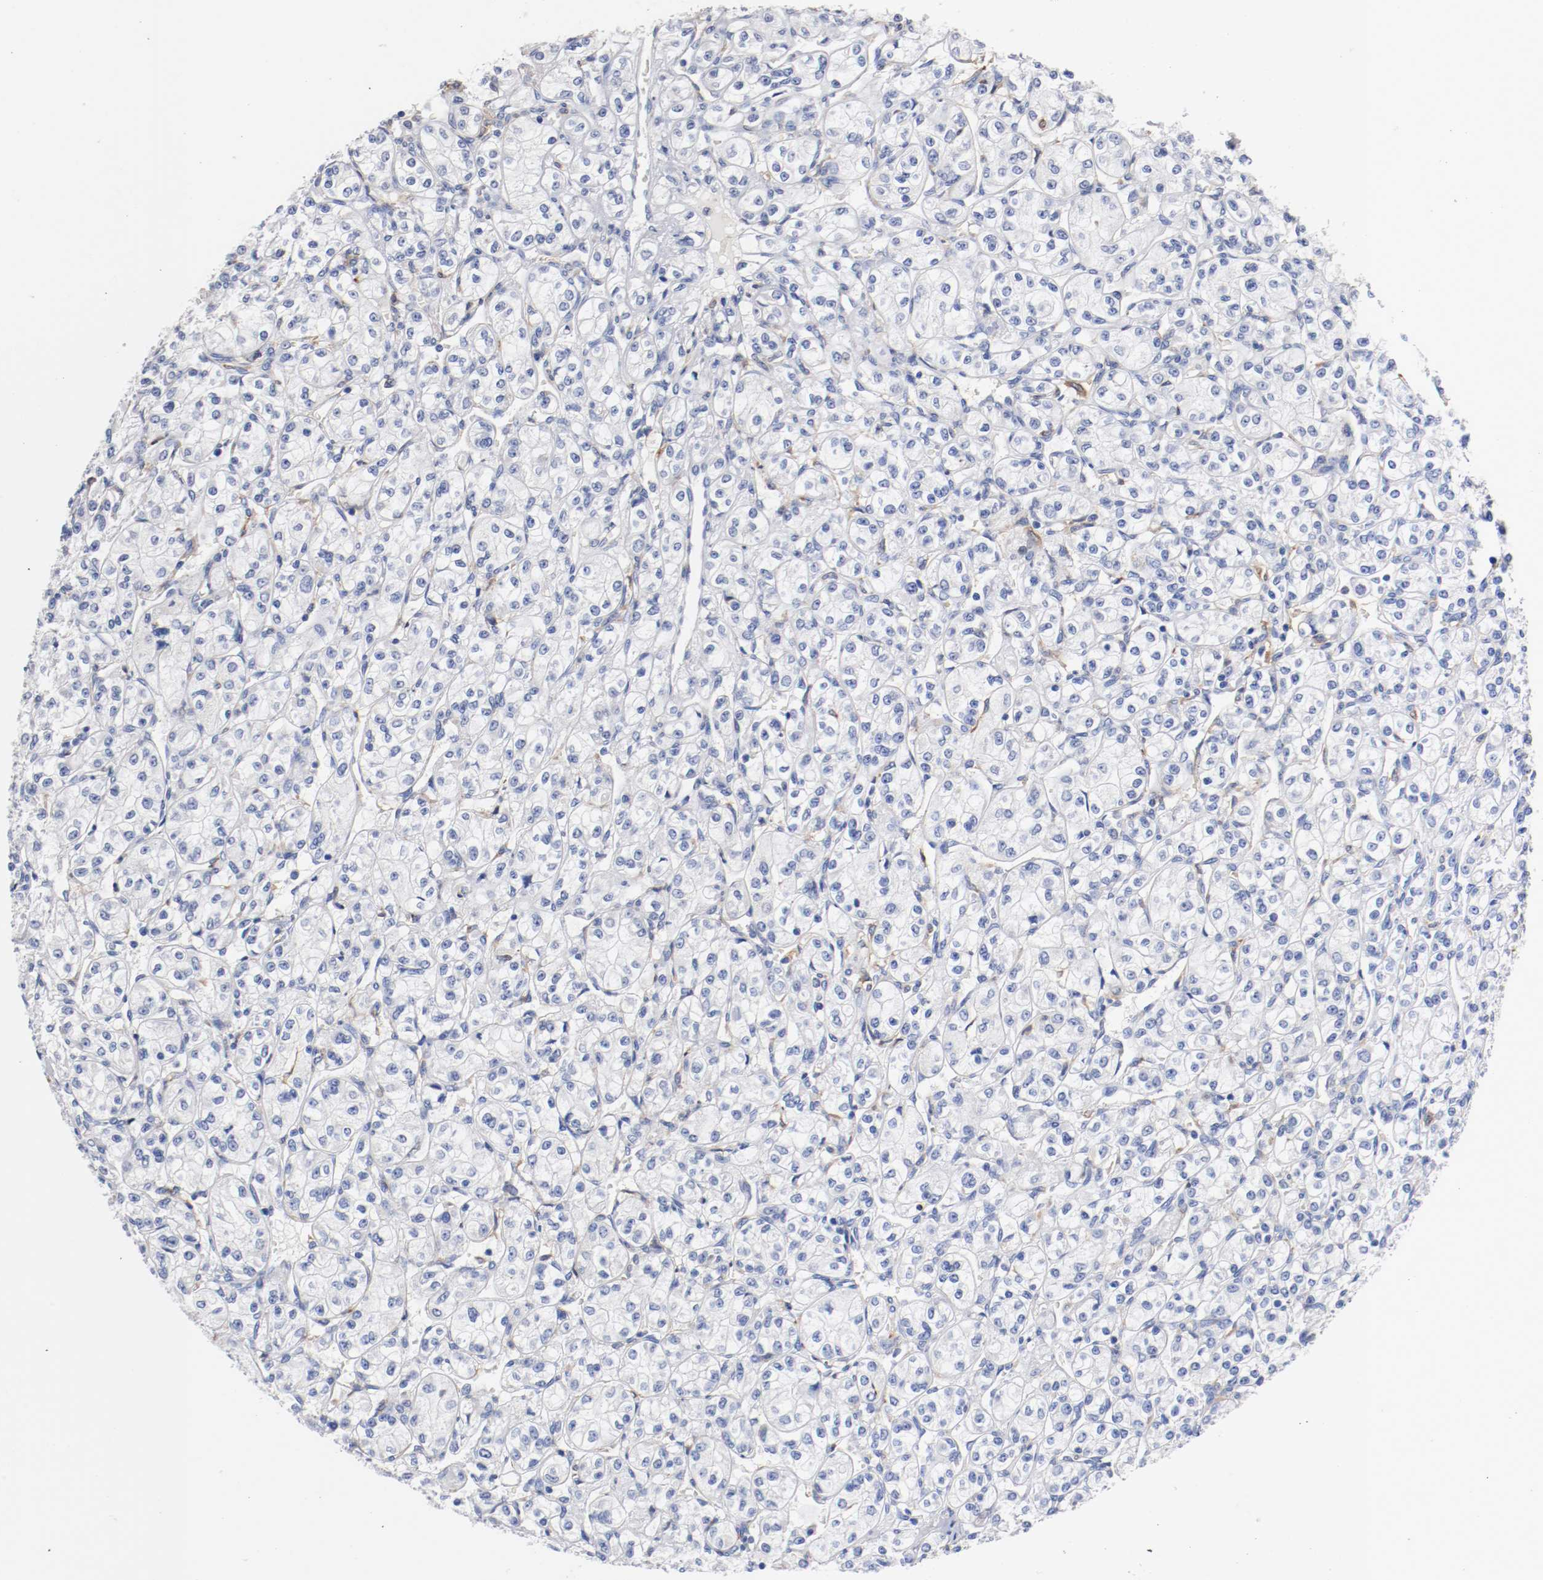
{"staining": {"intensity": "negative", "quantity": "none", "location": "none"}, "tissue": "renal cancer", "cell_type": "Tumor cells", "image_type": "cancer", "snomed": [{"axis": "morphology", "description": "Adenocarcinoma, NOS"}, {"axis": "topography", "description": "Kidney"}], "caption": "Protein analysis of renal cancer (adenocarcinoma) reveals no significant staining in tumor cells.", "gene": "FGFBP1", "patient": {"sex": "male", "age": 77}}